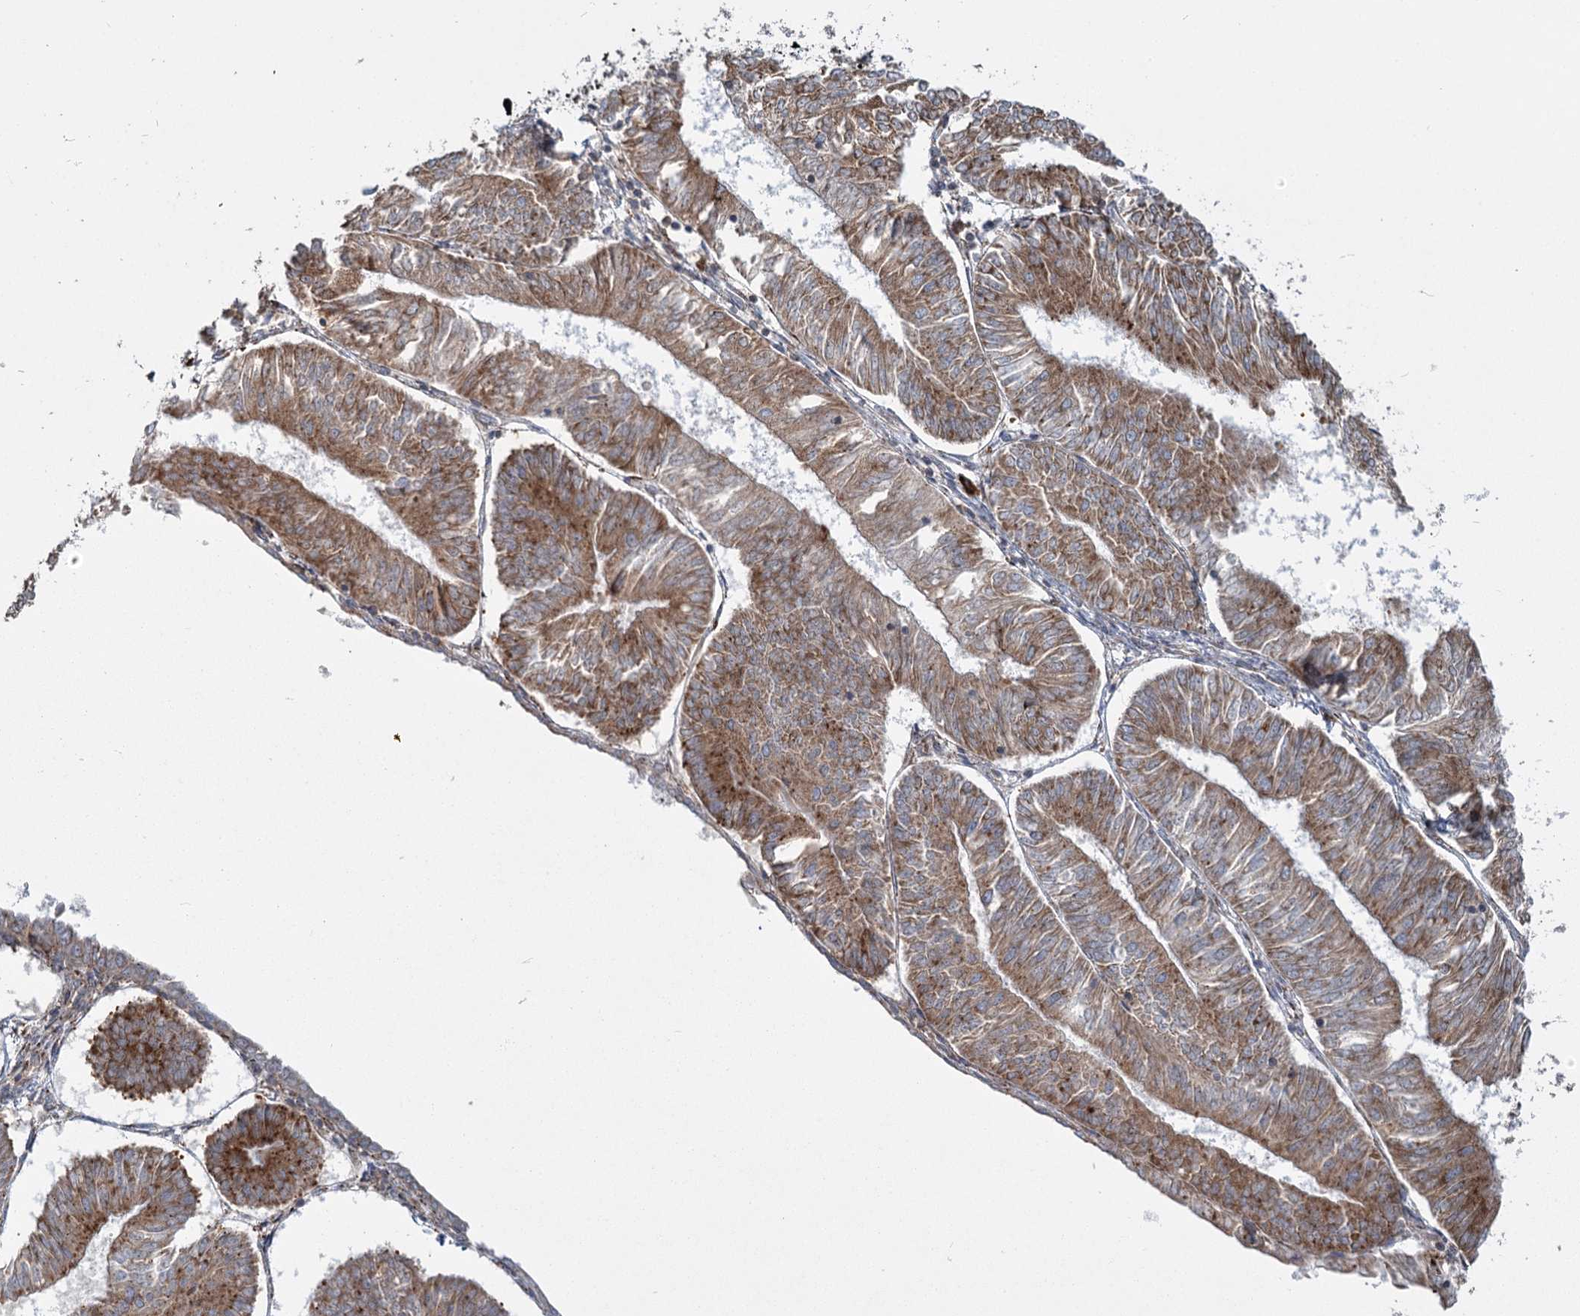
{"staining": {"intensity": "moderate", "quantity": ">75%", "location": "cytoplasmic/membranous"}, "tissue": "endometrial cancer", "cell_type": "Tumor cells", "image_type": "cancer", "snomed": [{"axis": "morphology", "description": "Adenocarcinoma, NOS"}, {"axis": "topography", "description": "Endometrium"}], "caption": "IHC (DAB) staining of human adenocarcinoma (endometrial) demonstrates moderate cytoplasmic/membranous protein expression in approximately >75% of tumor cells.", "gene": "POGLUT1", "patient": {"sex": "female", "age": 58}}